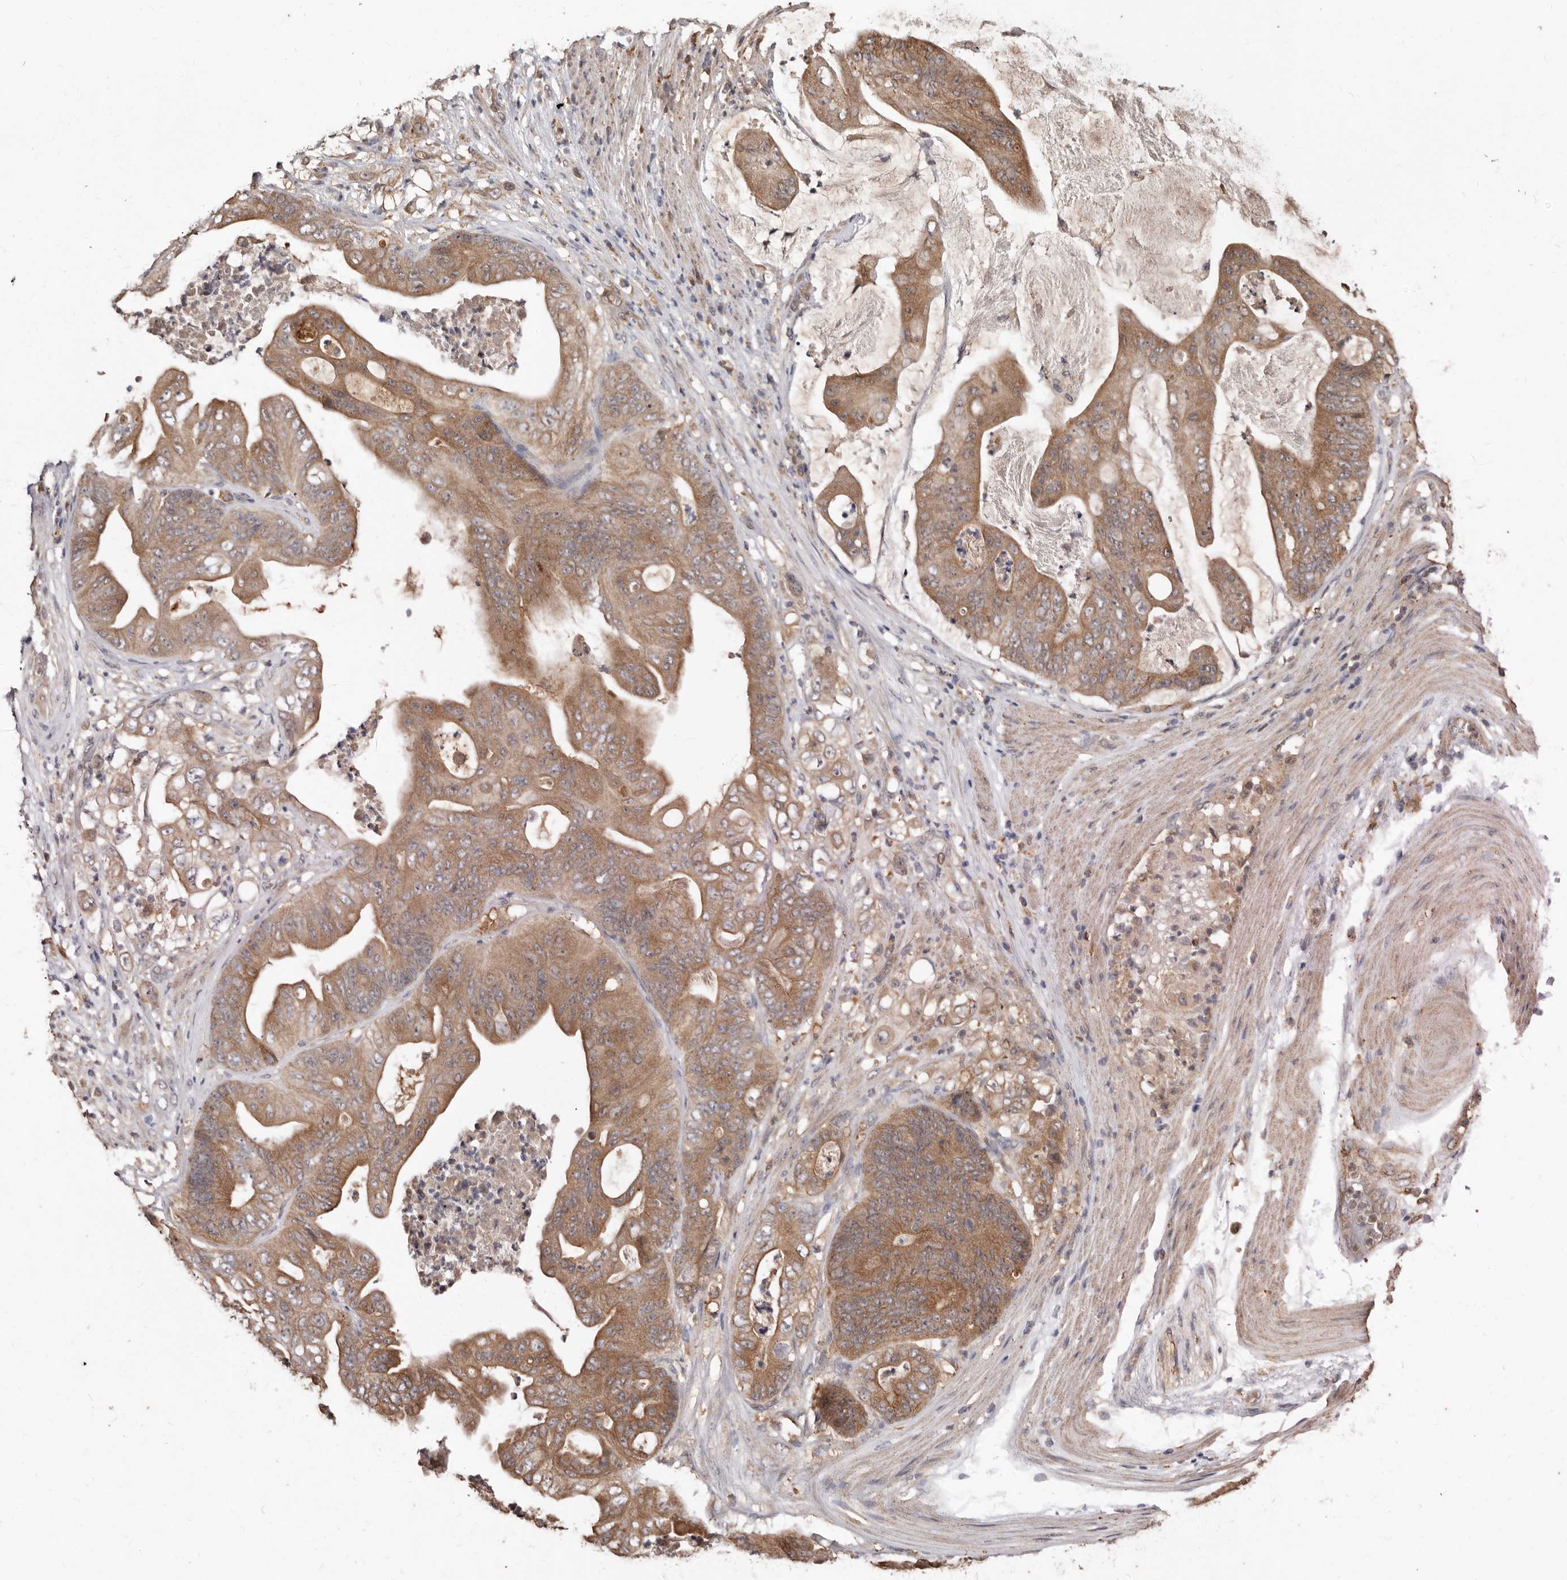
{"staining": {"intensity": "moderate", "quantity": ">75%", "location": "cytoplasmic/membranous"}, "tissue": "stomach cancer", "cell_type": "Tumor cells", "image_type": "cancer", "snomed": [{"axis": "morphology", "description": "Adenocarcinoma, NOS"}, {"axis": "topography", "description": "Stomach"}], "caption": "Tumor cells show medium levels of moderate cytoplasmic/membranous expression in about >75% of cells in stomach adenocarcinoma. Using DAB (3,3'-diaminobenzidine) (brown) and hematoxylin (blue) stains, captured at high magnification using brightfield microscopy.", "gene": "RSPO2", "patient": {"sex": "female", "age": 73}}